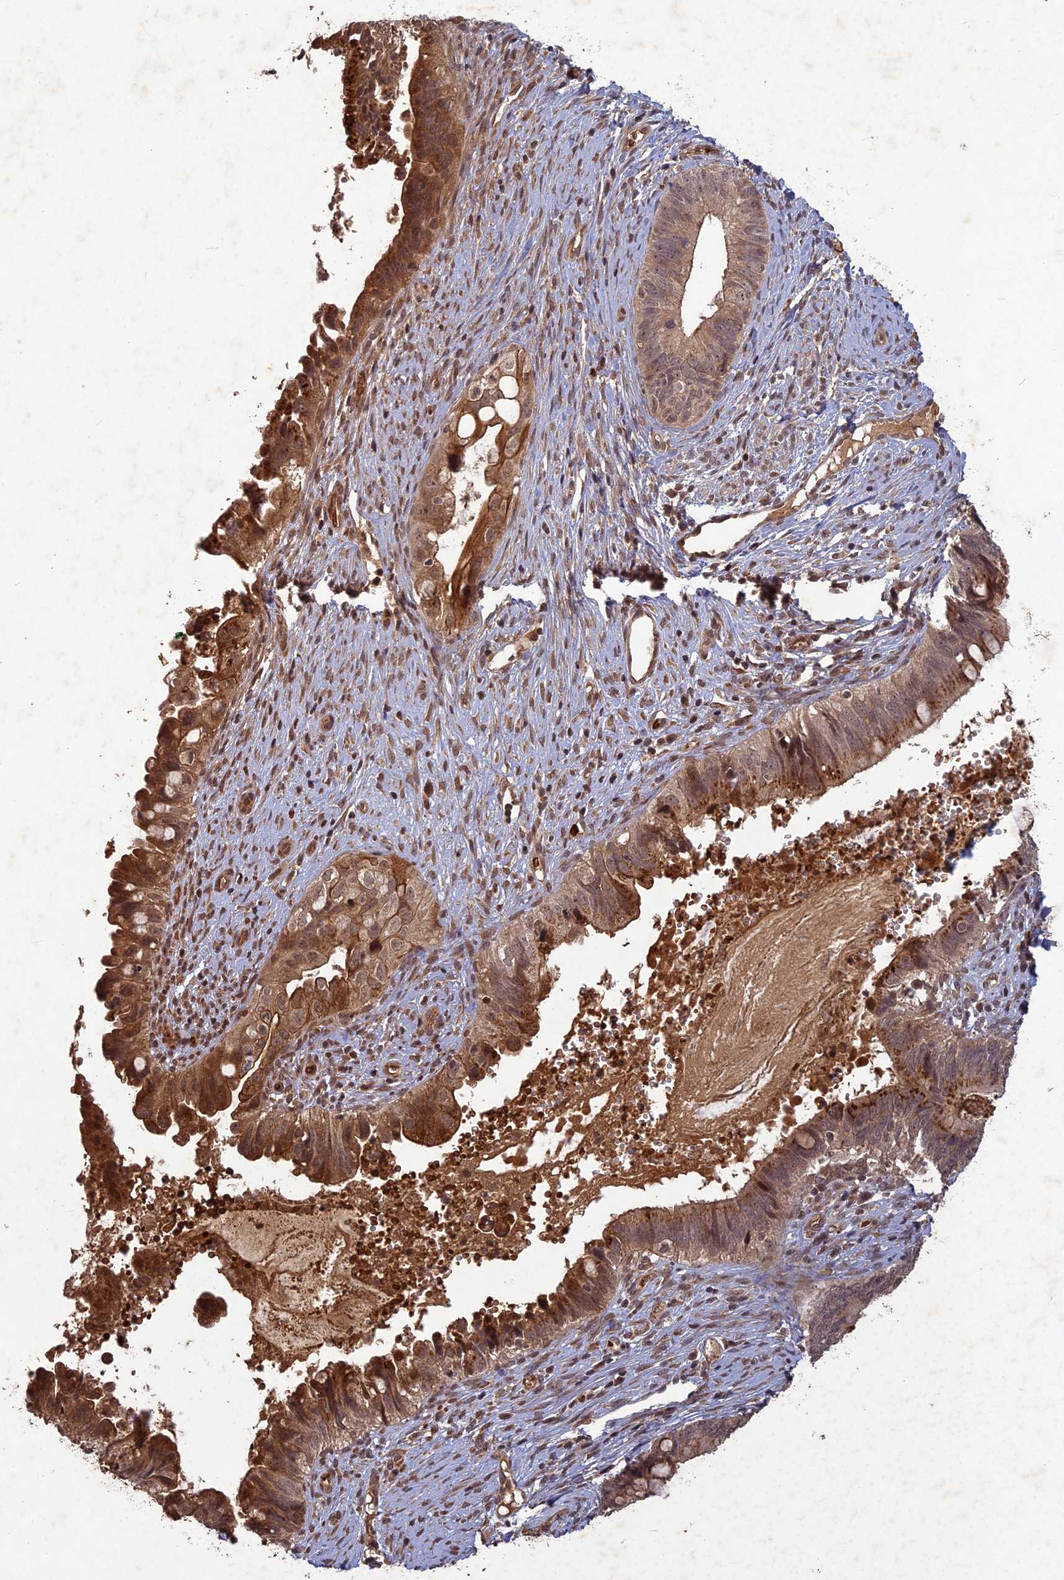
{"staining": {"intensity": "strong", "quantity": ">75%", "location": "cytoplasmic/membranous"}, "tissue": "cervical cancer", "cell_type": "Tumor cells", "image_type": "cancer", "snomed": [{"axis": "morphology", "description": "Adenocarcinoma, NOS"}, {"axis": "topography", "description": "Cervix"}], "caption": "A micrograph of cervical cancer stained for a protein displays strong cytoplasmic/membranous brown staining in tumor cells. (DAB = brown stain, brightfield microscopy at high magnification).", "gene": "SRMS", "patient": {"sex": "female", "age": 42}}